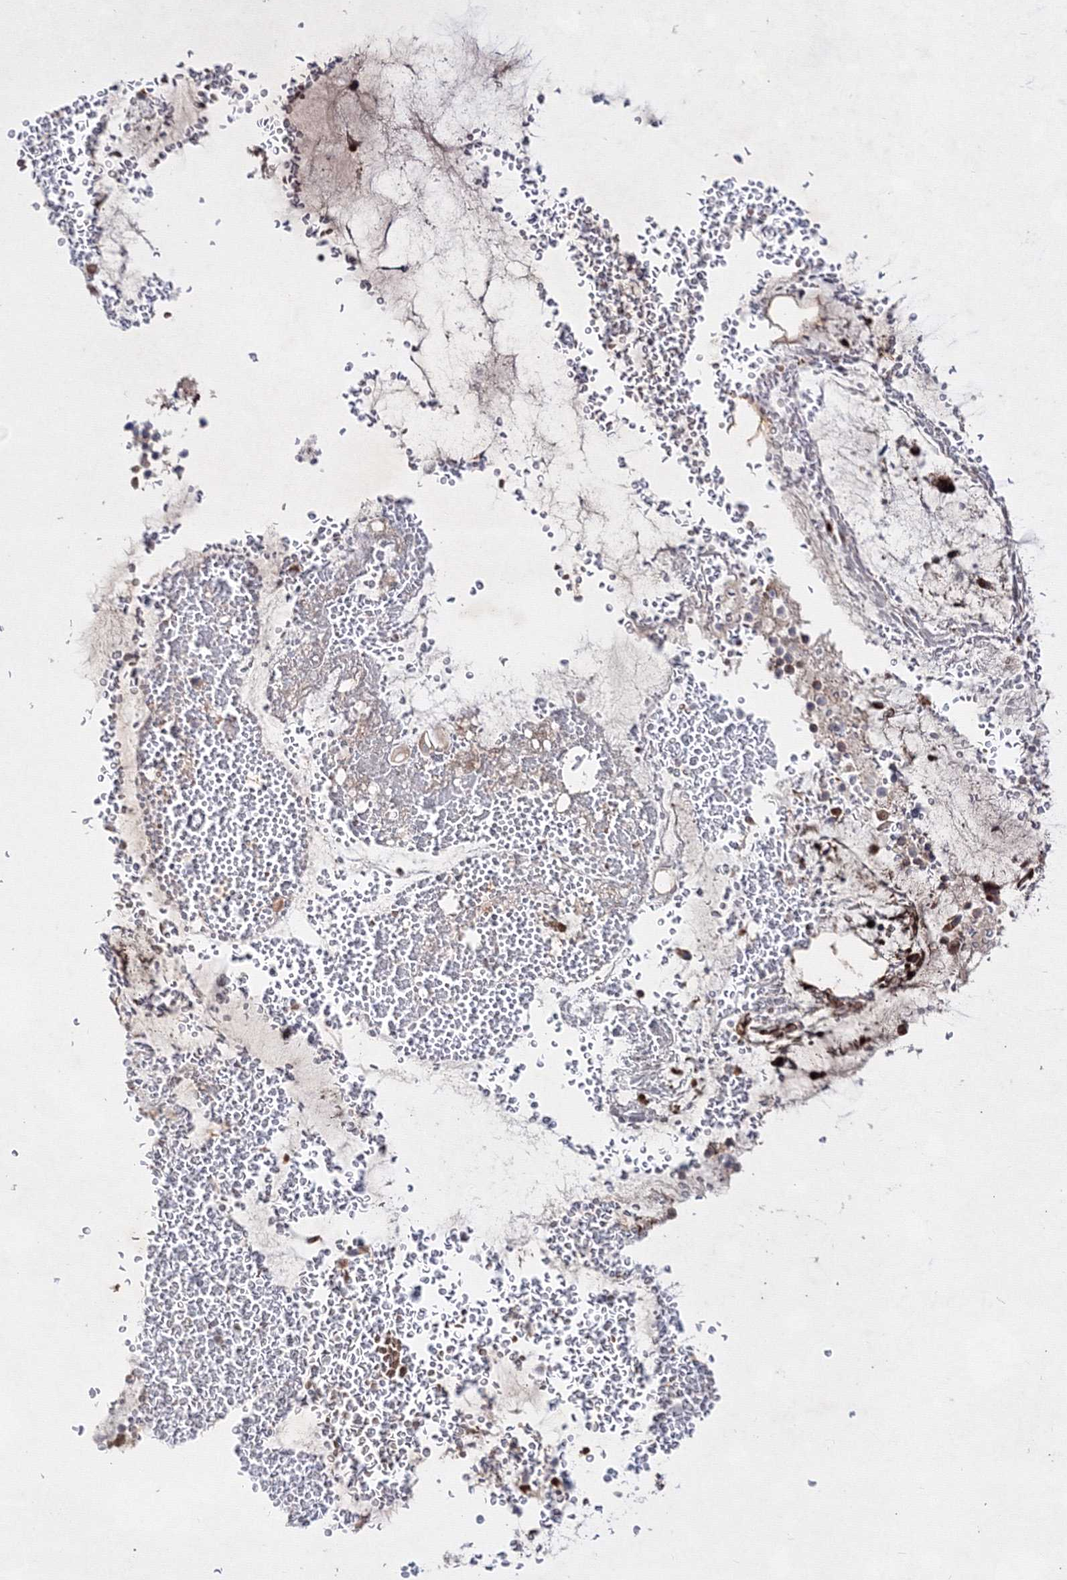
{"staining": {"intensity": "strong", "quantity": ">75%", "location": "cytoplasmic/membranous"}, "tissue": "bronchus", "cell_type": "Respiratory epithelial cells", "image_type": "normal", "snomed": [{"axis": "morphology", "description": "Normal tissue, NOS"}, {"axis": "morphology", "description": "Squamous cell carcinoma, NOS"}, {"axis": "topography", "description": "Lymph node"}, {"axis": "topography", "description": "Bronchus"}, {"axis": "topography", "description": "Lung"}], "caption": "A high-resolution image shows IHC staining of unremarkable bronchus, which reveals strong cytoplasmic/membranous staining in approximately >75% of respiratory epithelial cells. (DAB (3,3'-diaminobenzidine) IHC, brown staining for protein, blue staining for nuclei).", "gene": "GFM1", "patient": {"sex": "male", "age": 66}}